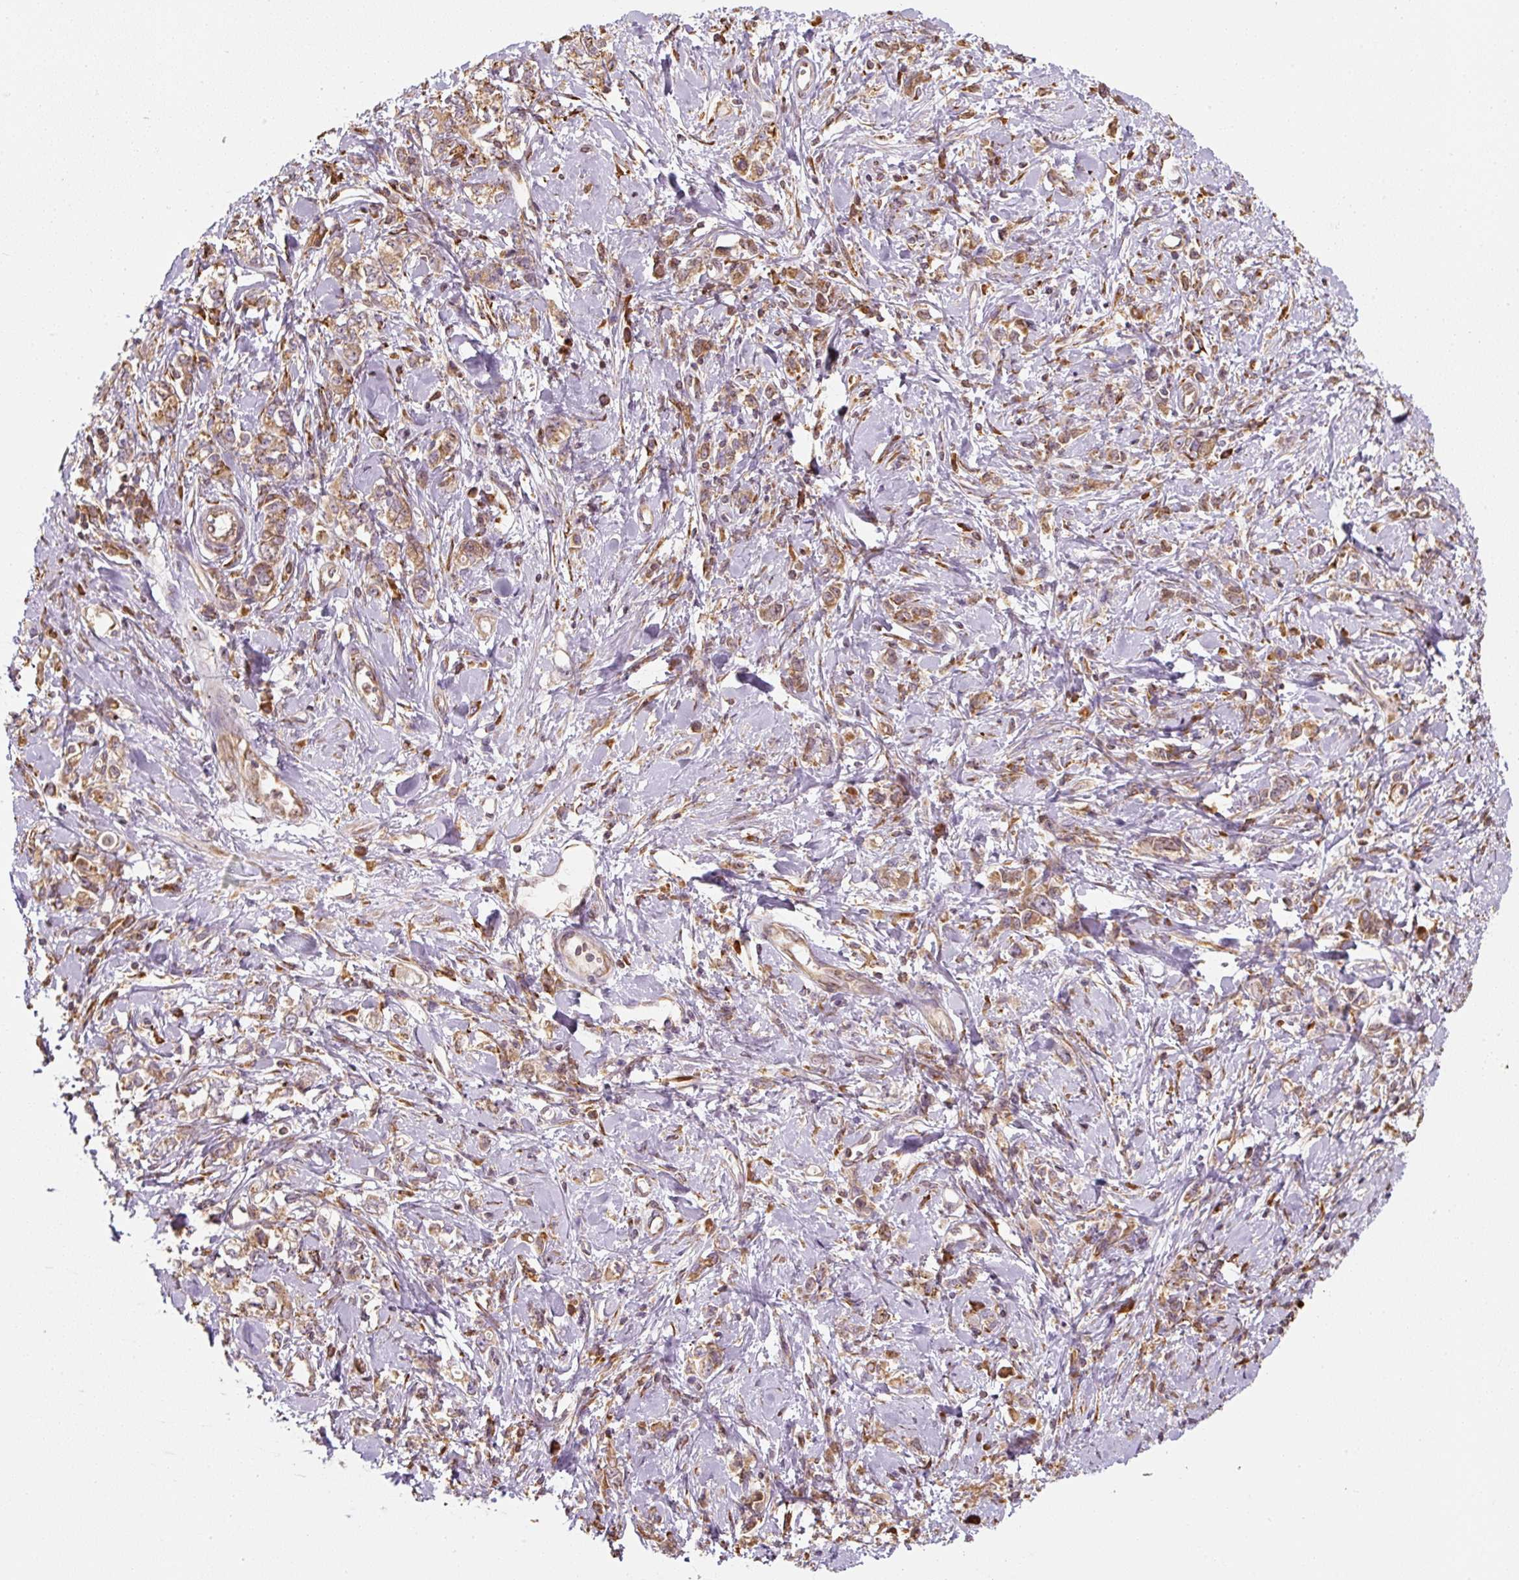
{"staining": {"intensity": "moderate", "quantity": ">75%", "location": "cytoplasmic/membranous"}, "tissue": "stomach cancer", "cell_type": "Tumor cells", "image_type": "cancer", "snomed": [{"axis": "morphology", "description": "Adenocarcinoma, NOS"}, {"axis": "topography", "description": "Stomach"}], "caption": "Immunohistochemistry (IHC) photomicrograph of neoplastic tissue: human stomach cancer stained using IHC reveals medium levels of moderate protein expression localized specifically in the cytoplasmic/membranous of tumor cells, appearing as a cytoplasmic/membranous brown color.", "gene": "PRKCSH", "patient": {"sex": "female", "age": 76}}